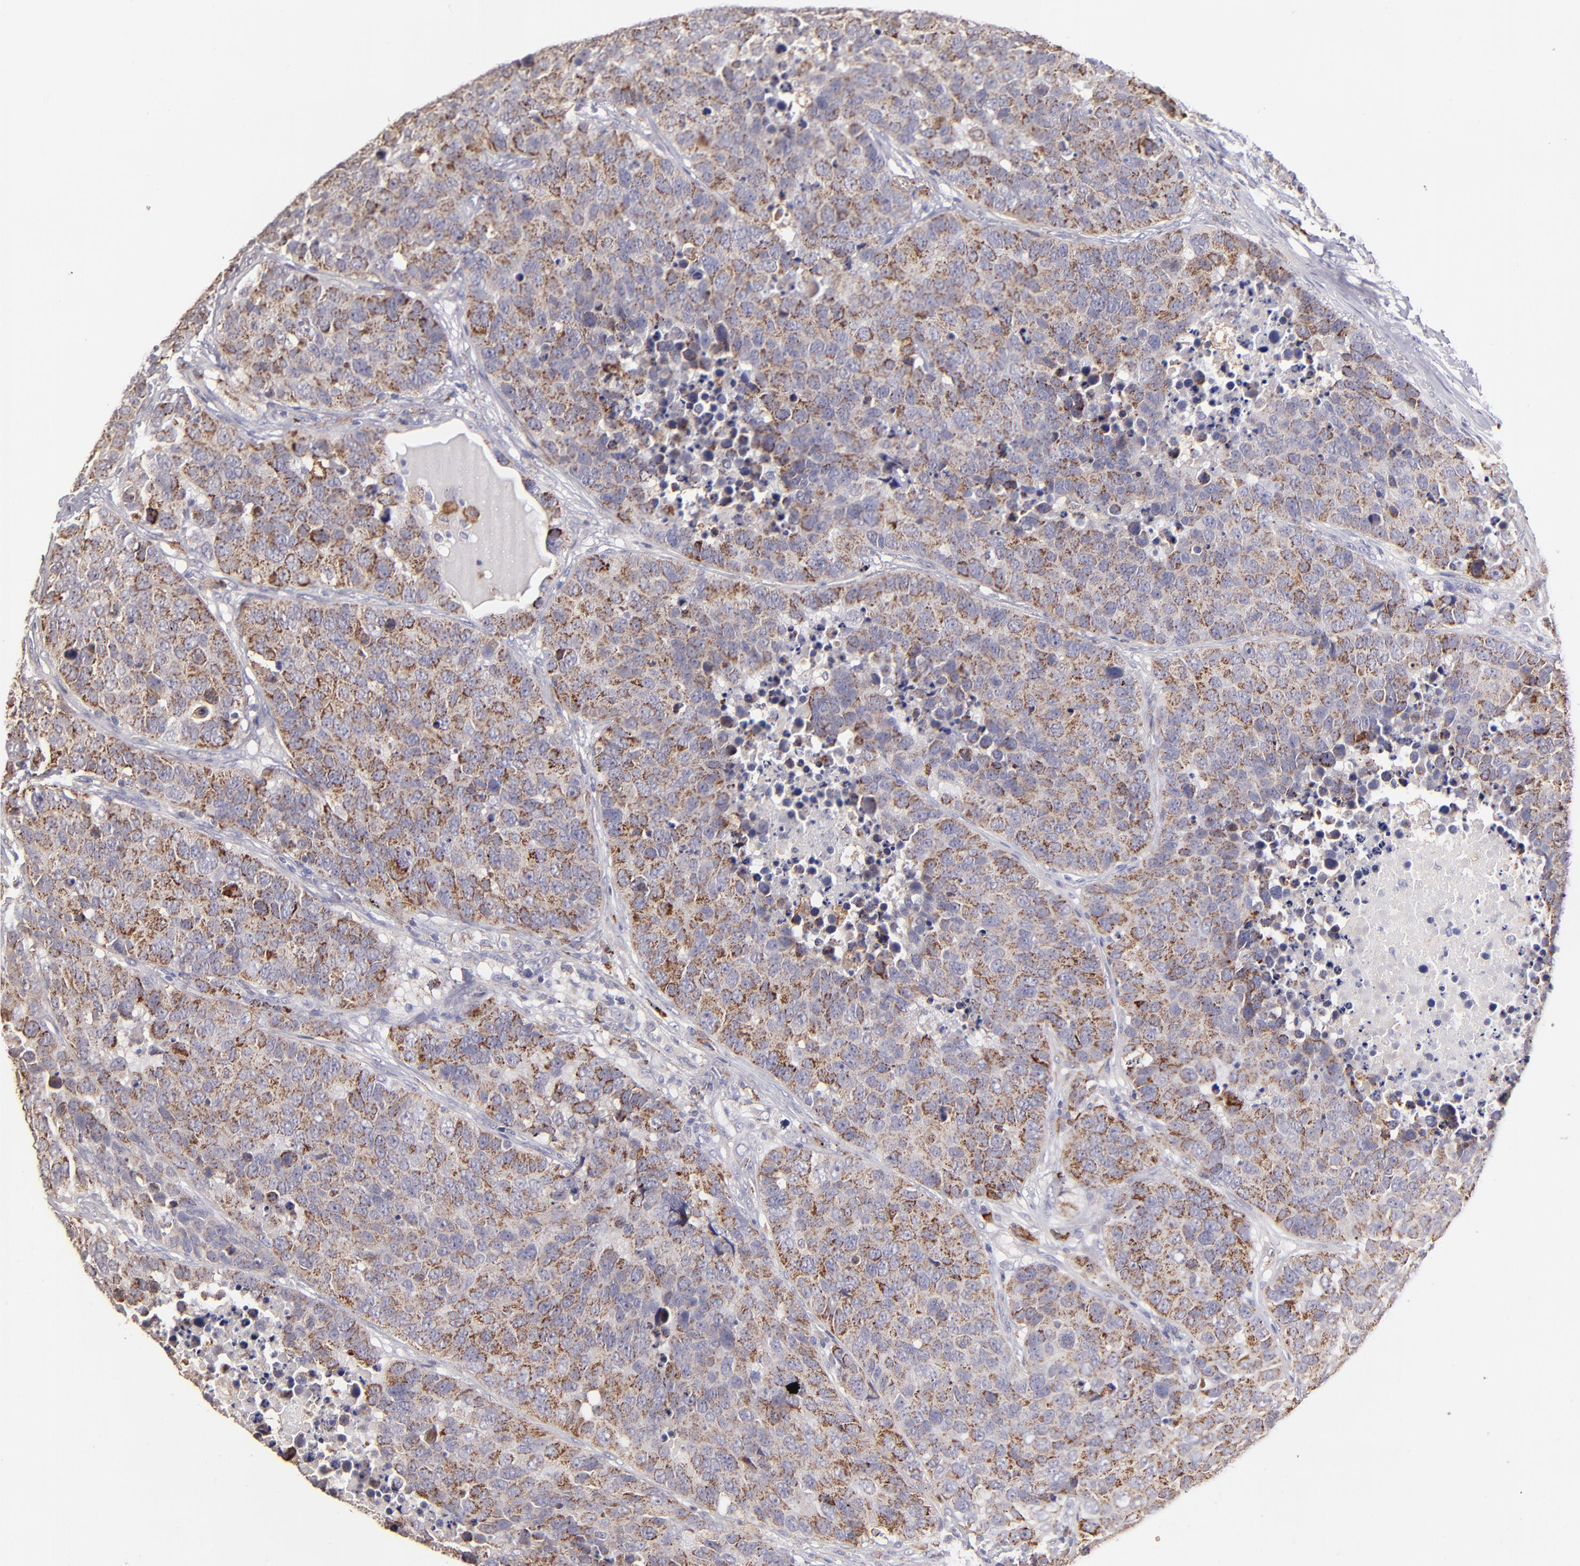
{"staining": {"intensity": "strong", "quantity": ">75%", "location": "cytoplasmic/membranous"}, "tissue": "carcinoid", "cell_type": "Tumor cells", "image_type": "cancer", "snomed": [{"axis": "morphology", "description": "Carcinoid, malignant, NOS"}, {"axis": "topography", "description": "Lung"}], "caption": "Brown immunohistochemical staining in human carcinoid reveals strong cytoplasmic/membranous positivity in about >75% of tumor cells.", "gene": "GLDC", "patient": {"sex": "male", "age": 60}}